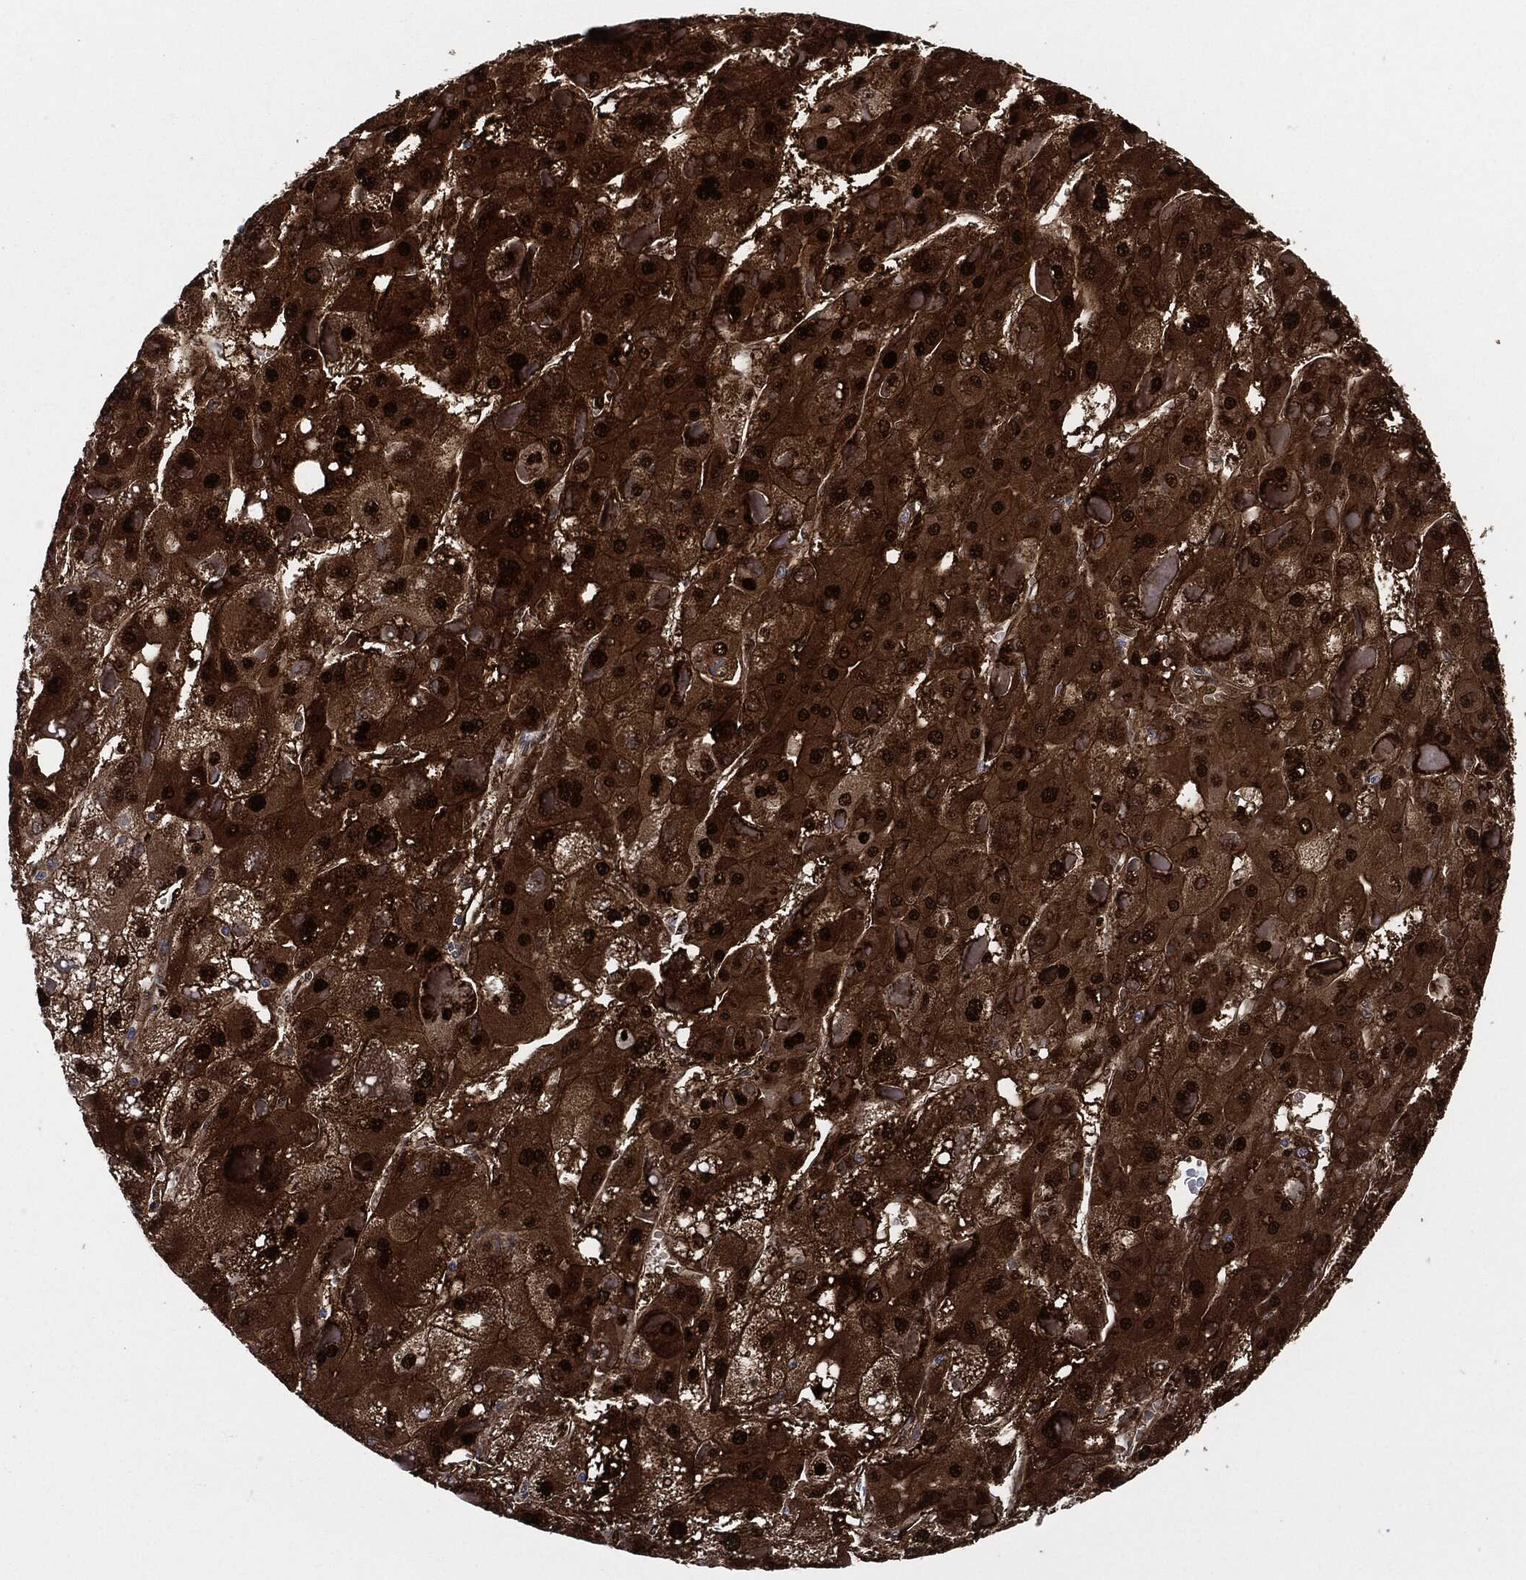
{"staining": {"intensity": "strong", "quantity": "25%-75%", "location": "cytoplasmic/membranous,nuclear"}, "tissue": "liver cancer", "cell_type": "Tumor cells", "image_type": "cancer", "snomed": [{"axis": "morphology", "description": "Carcinoma, Hepatocellular, NOS"}, {"axis": "topography", "description": "Liver"}], "caption": "Protein expression analysis of human liver cancer reveals strong cytoplasmic/membranous and nuclear expression in about 25%-75% of tumor cells. The protein is stained brown, and the nuclei are stained in blue (DAB IHC with brightfield microscopy, high magnification).", "gene": "DCTN1", "patient": {"sex": "female", "age": 73}}